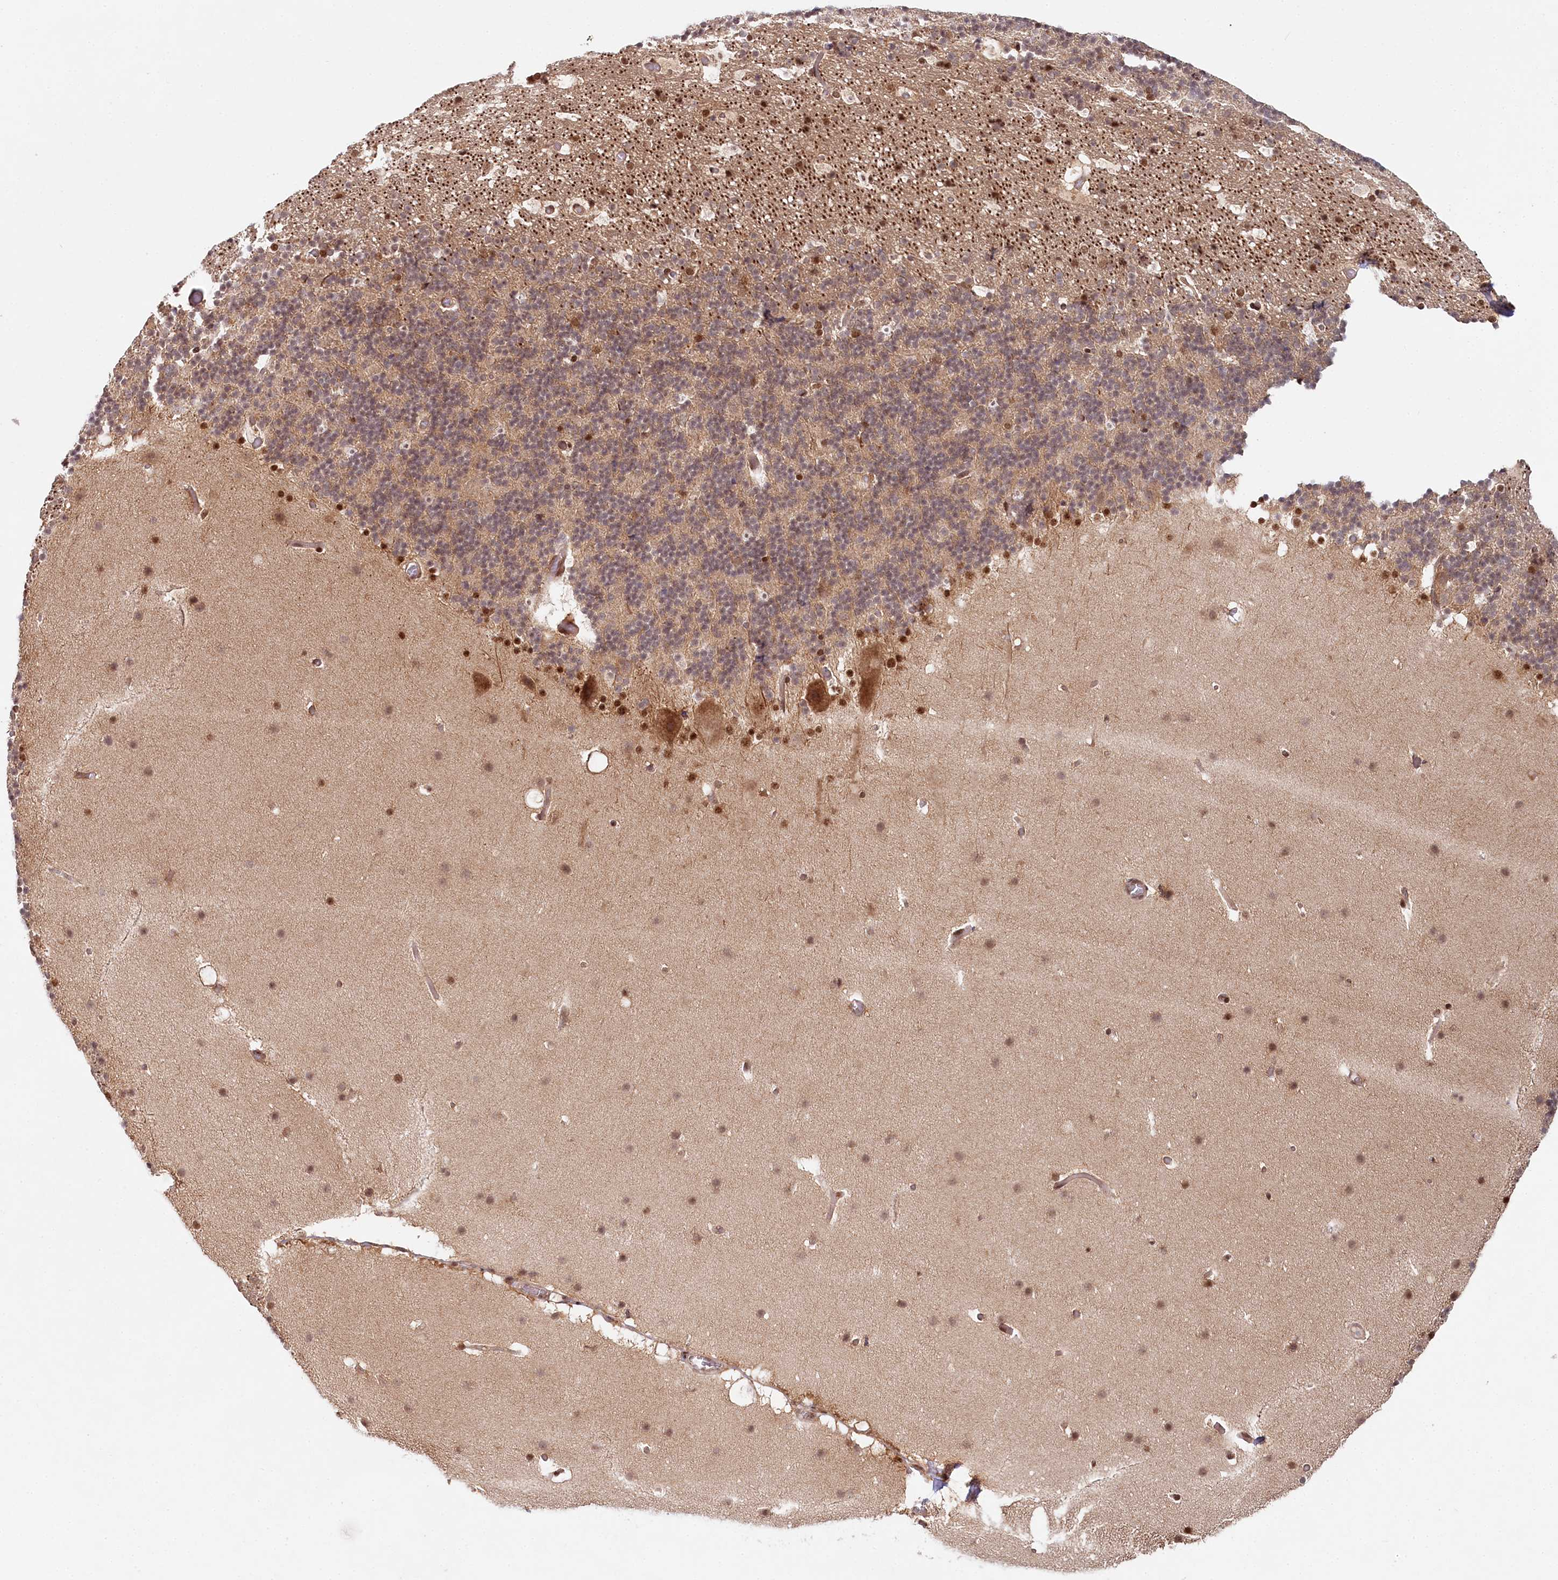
{"staining": {"intensity": "moderate", "quantity": "25%-75%", "location": "cytoplasmic/membranous,nuclear"}, "tissue": "cerebellum", "cell_type": "Cells in granular layer", "image_type": "normal", "snomed": [{"axis": "morphology", "description": "Normal tissue, NOS"}, {"axis": "topography", "description": "Cerebellum"}], "caption": "A photomicrograph of human cerebellum stained for a protein exhibits moderate cytoplasmic/membranous,nuclear brown staining in cells in granular layer. (DAB (3,3'-diaminobenzidine) IHC with brightfield microscopy, high magnification).", "gene": "CCDC65", "patient": {"sex": "male", "age": 57}}